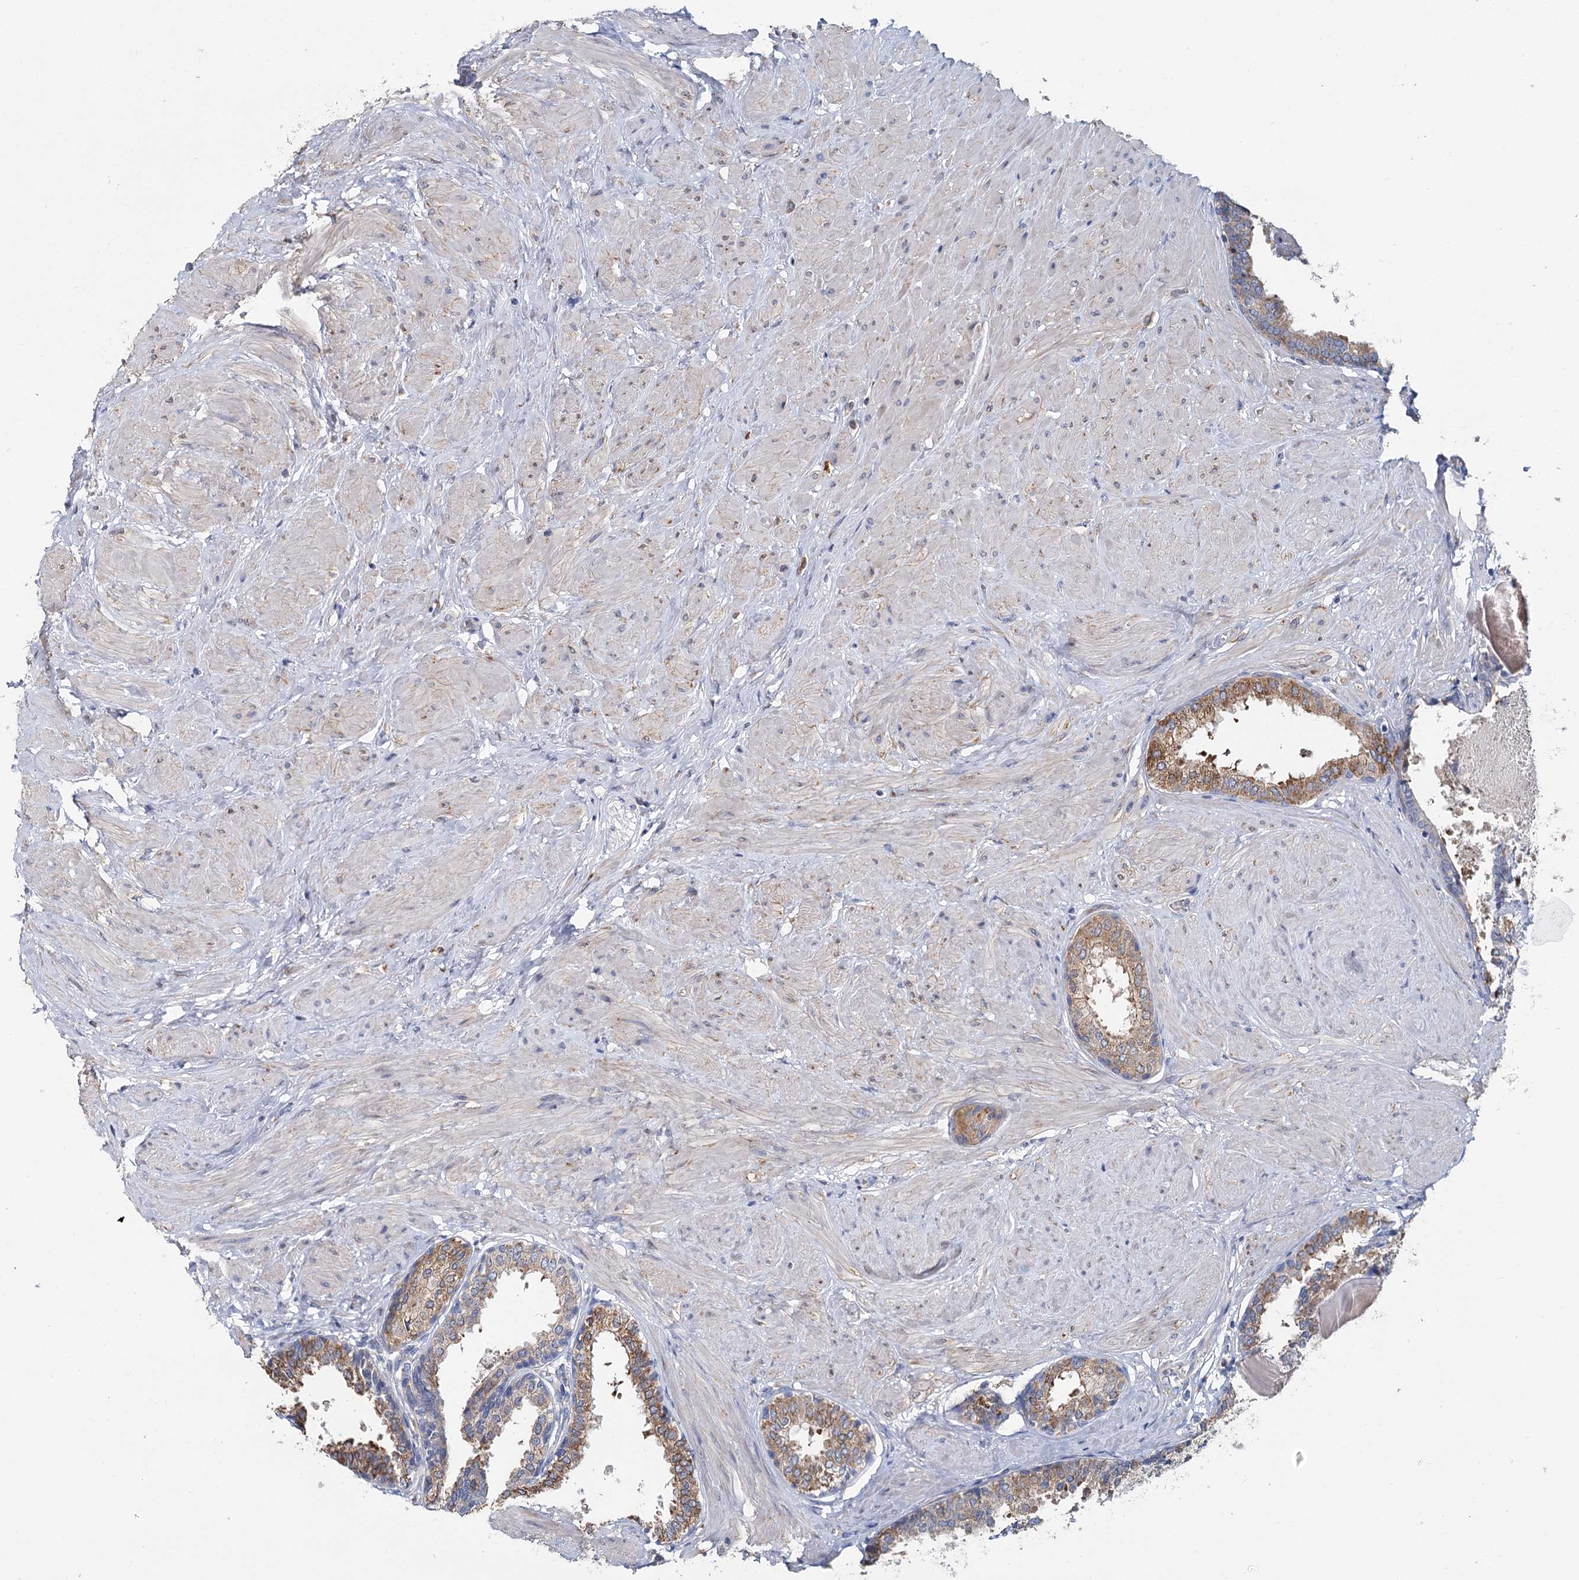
{"staining": {"intensity": "moderate", "quantity": "25%-75%", "location": "cytoplasmic/membranous"}, "tissue": "prostate", "cell_type": "Glandular cells", "image_type": "normal", "snomed": [{"axis": "morphology", "description": "Normal tissue, NOS"}, {"axis": "topography", "description": "Prostate"}], "caption": "Glandular cells demonstrate medium levels of moderate cytoplasmic/membranous positivity in about 25%-75% of cells in unremarkable prostate. (DAB (3,3'-diaminobenzidine) IHC, brown staining for protein, blue staining for nuclei).", "gene": "ANKRD16", "patient": {"sex": "male", "age": 48}}